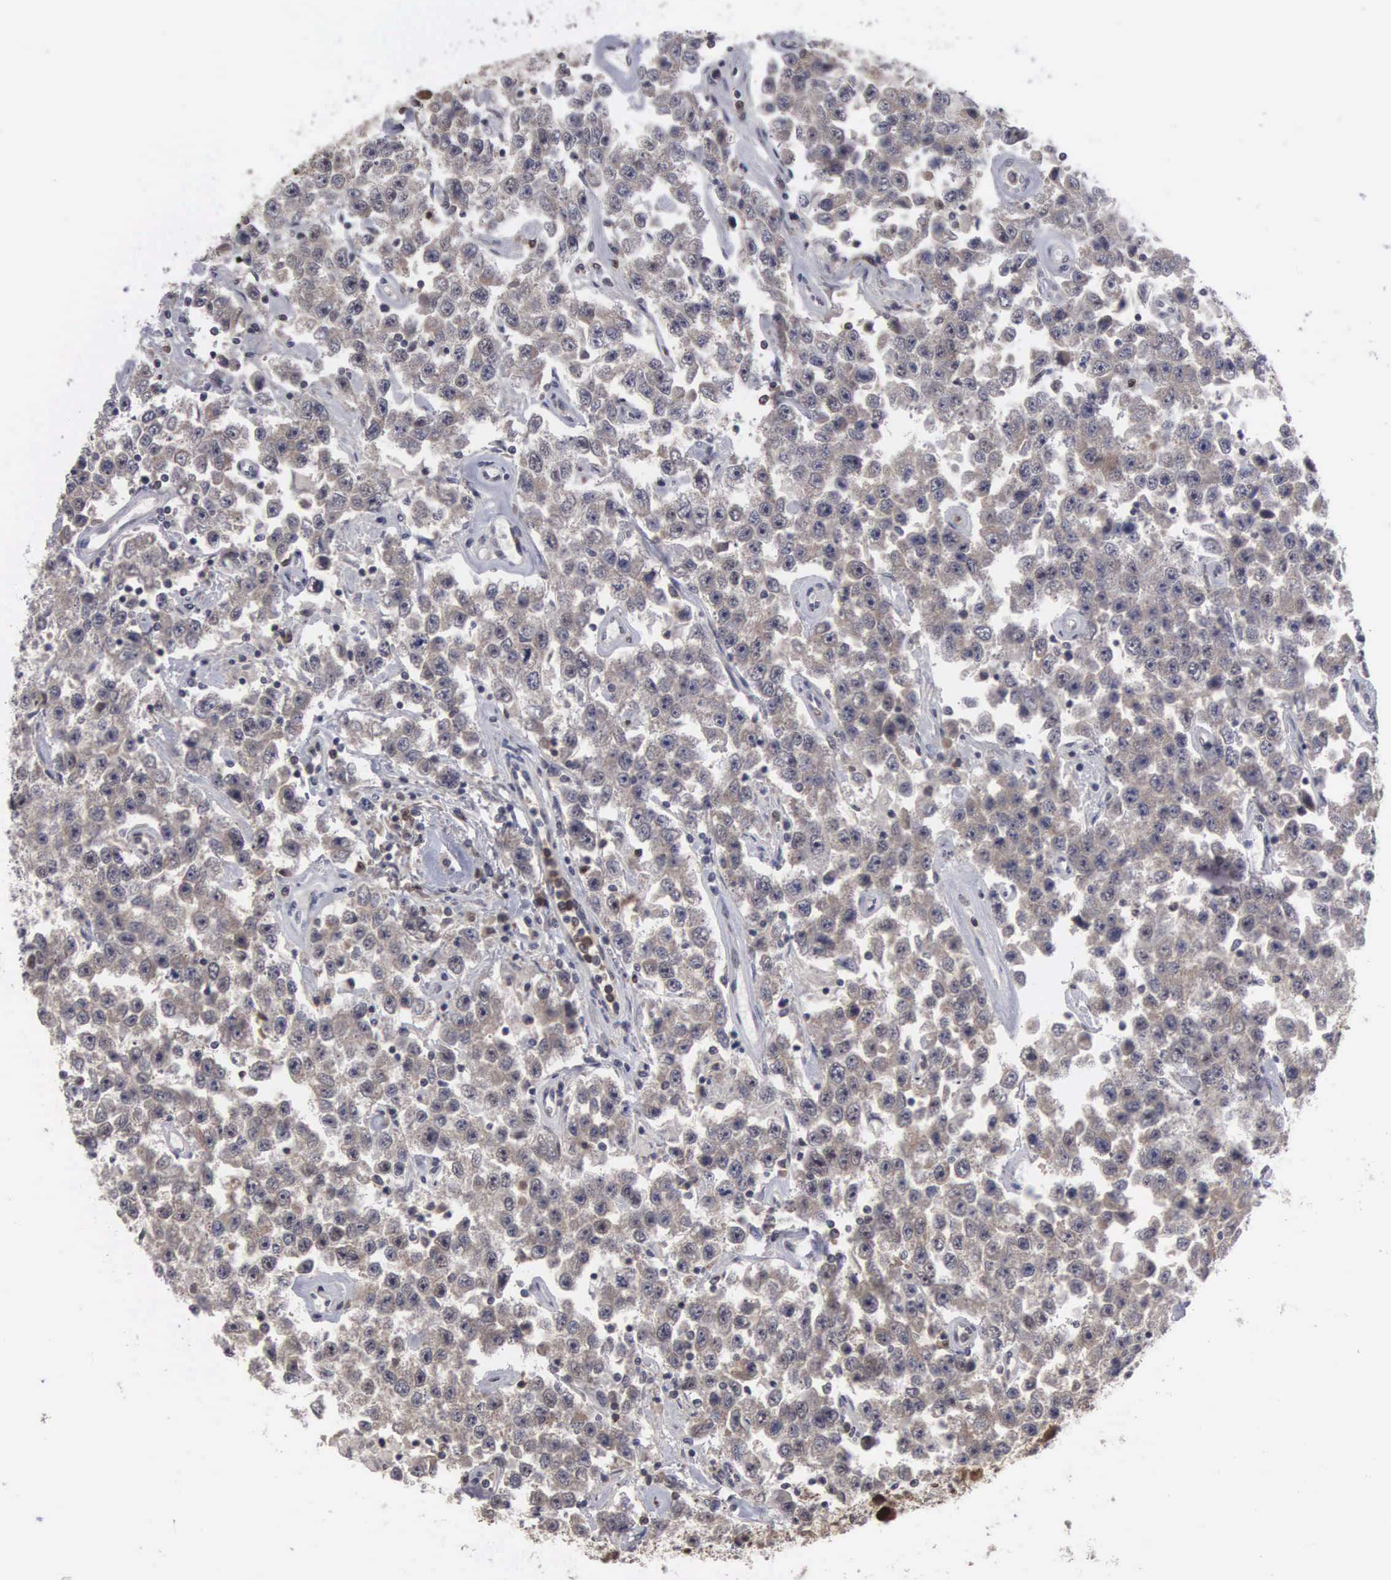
{"staining": {"intensity": "negative", "quantity": "none", "location": "none"}, "tissue": "testis cancer", "cell_type": "Tumor cells", "image_type": "cancer", "snomed": [{"axis": "morphology", "description": "Seminoma, NOS"}, {"axis": "topography", "description": "Testis"}], "caption": "Histopathology image shows no significant protein positivity in tumor cells of testis cancer (seminoma).", "gene": "TRMT5", "patient": {"sex": "male", "age": 52}}